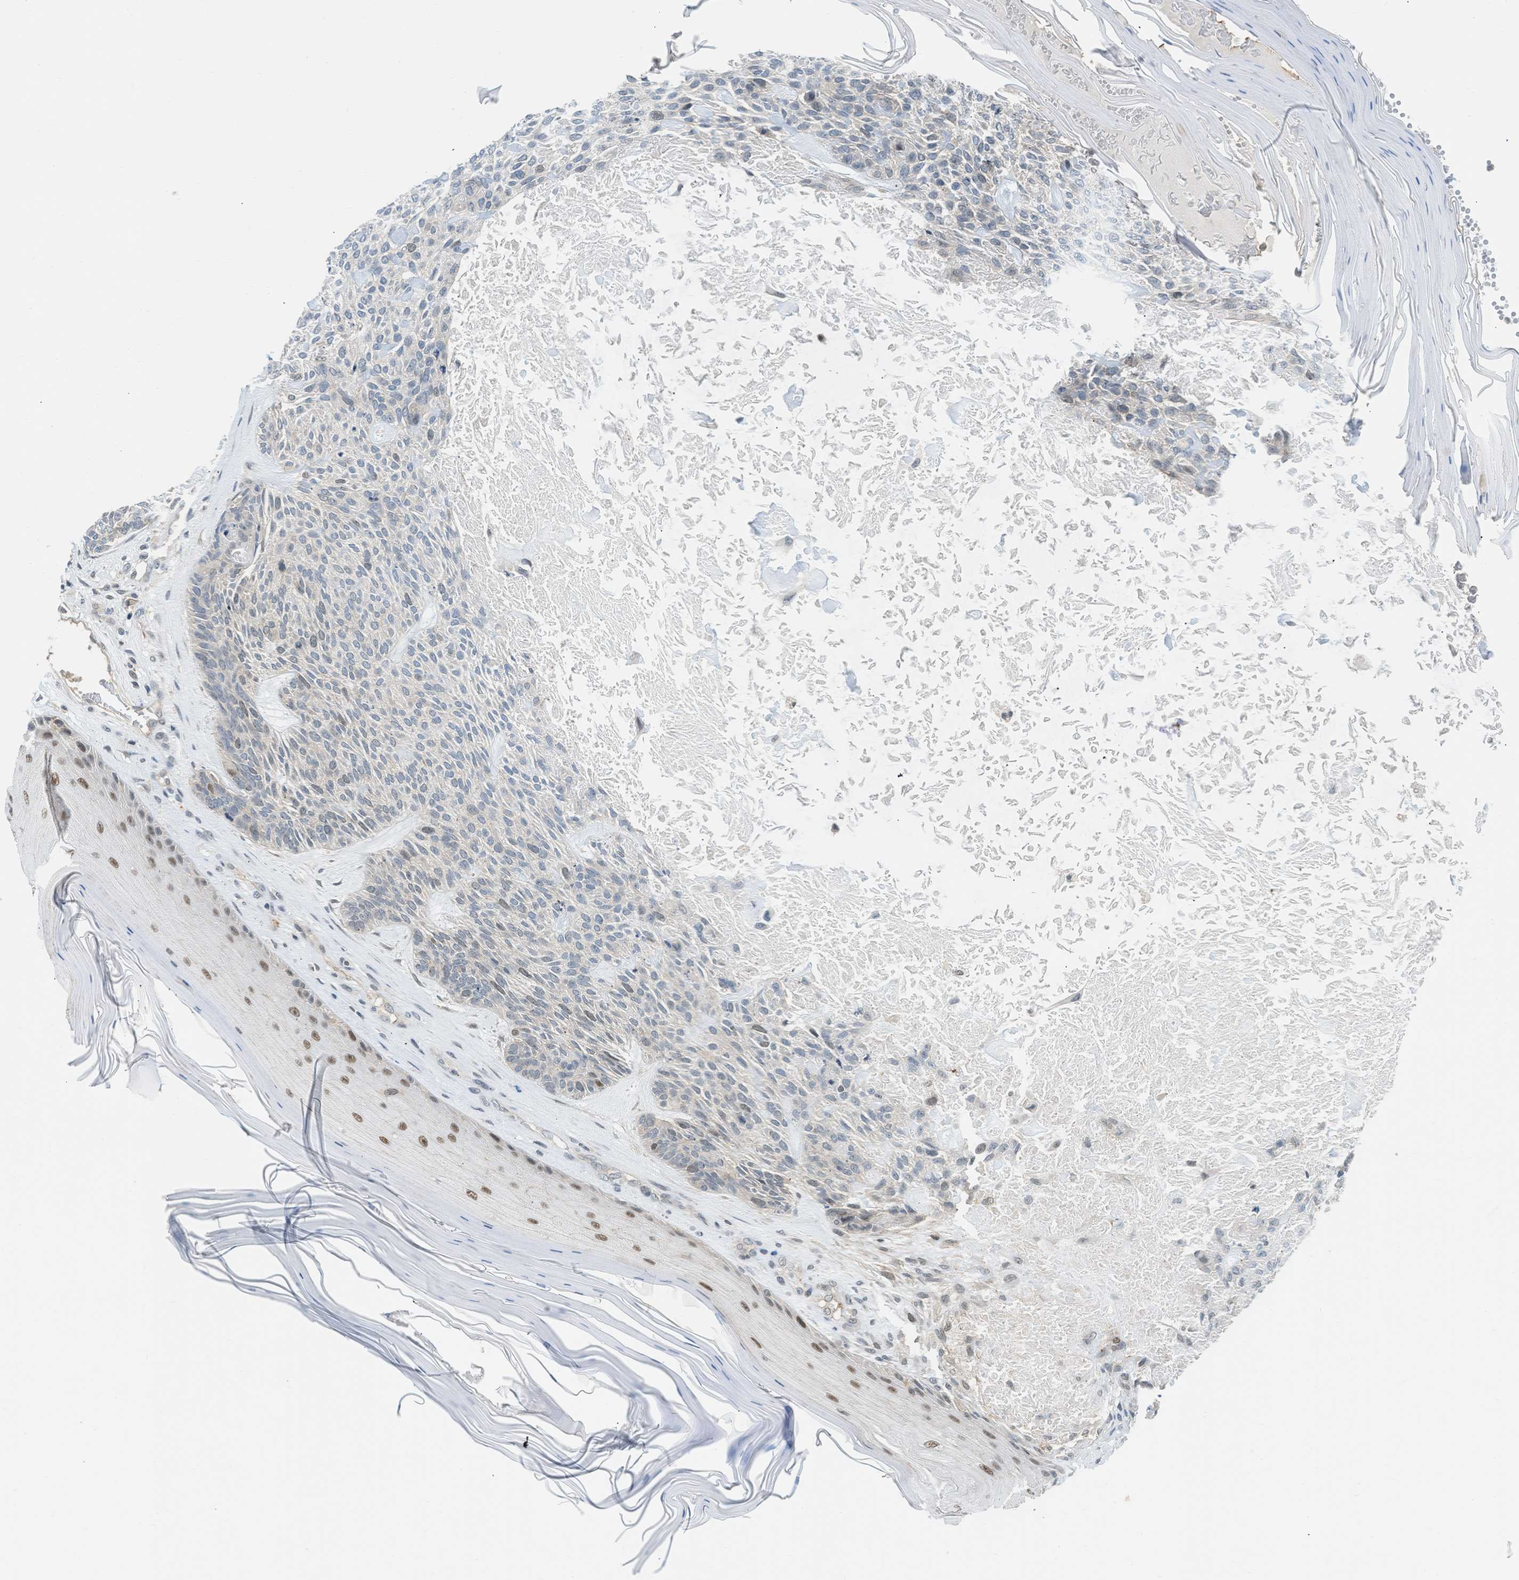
{"staining": {"intensity": "negative", "quantity": "none", "location": "none"}, "tissue": "skin cancer", "cell_type": "Tumor cells", "image_type": "cancer", "snomed": [{"axis": "morphology", "description": "Basal cell carcinoma"}, {"axis": "topography", "description": "Skin"}], "caption": "Skin basal cell carcinoma stained for a protein using immunohistochemistry demonstrates no positivity tumor cells.", "gene": "TTBK2", "patient": {"sex": "male", "age": 55}}